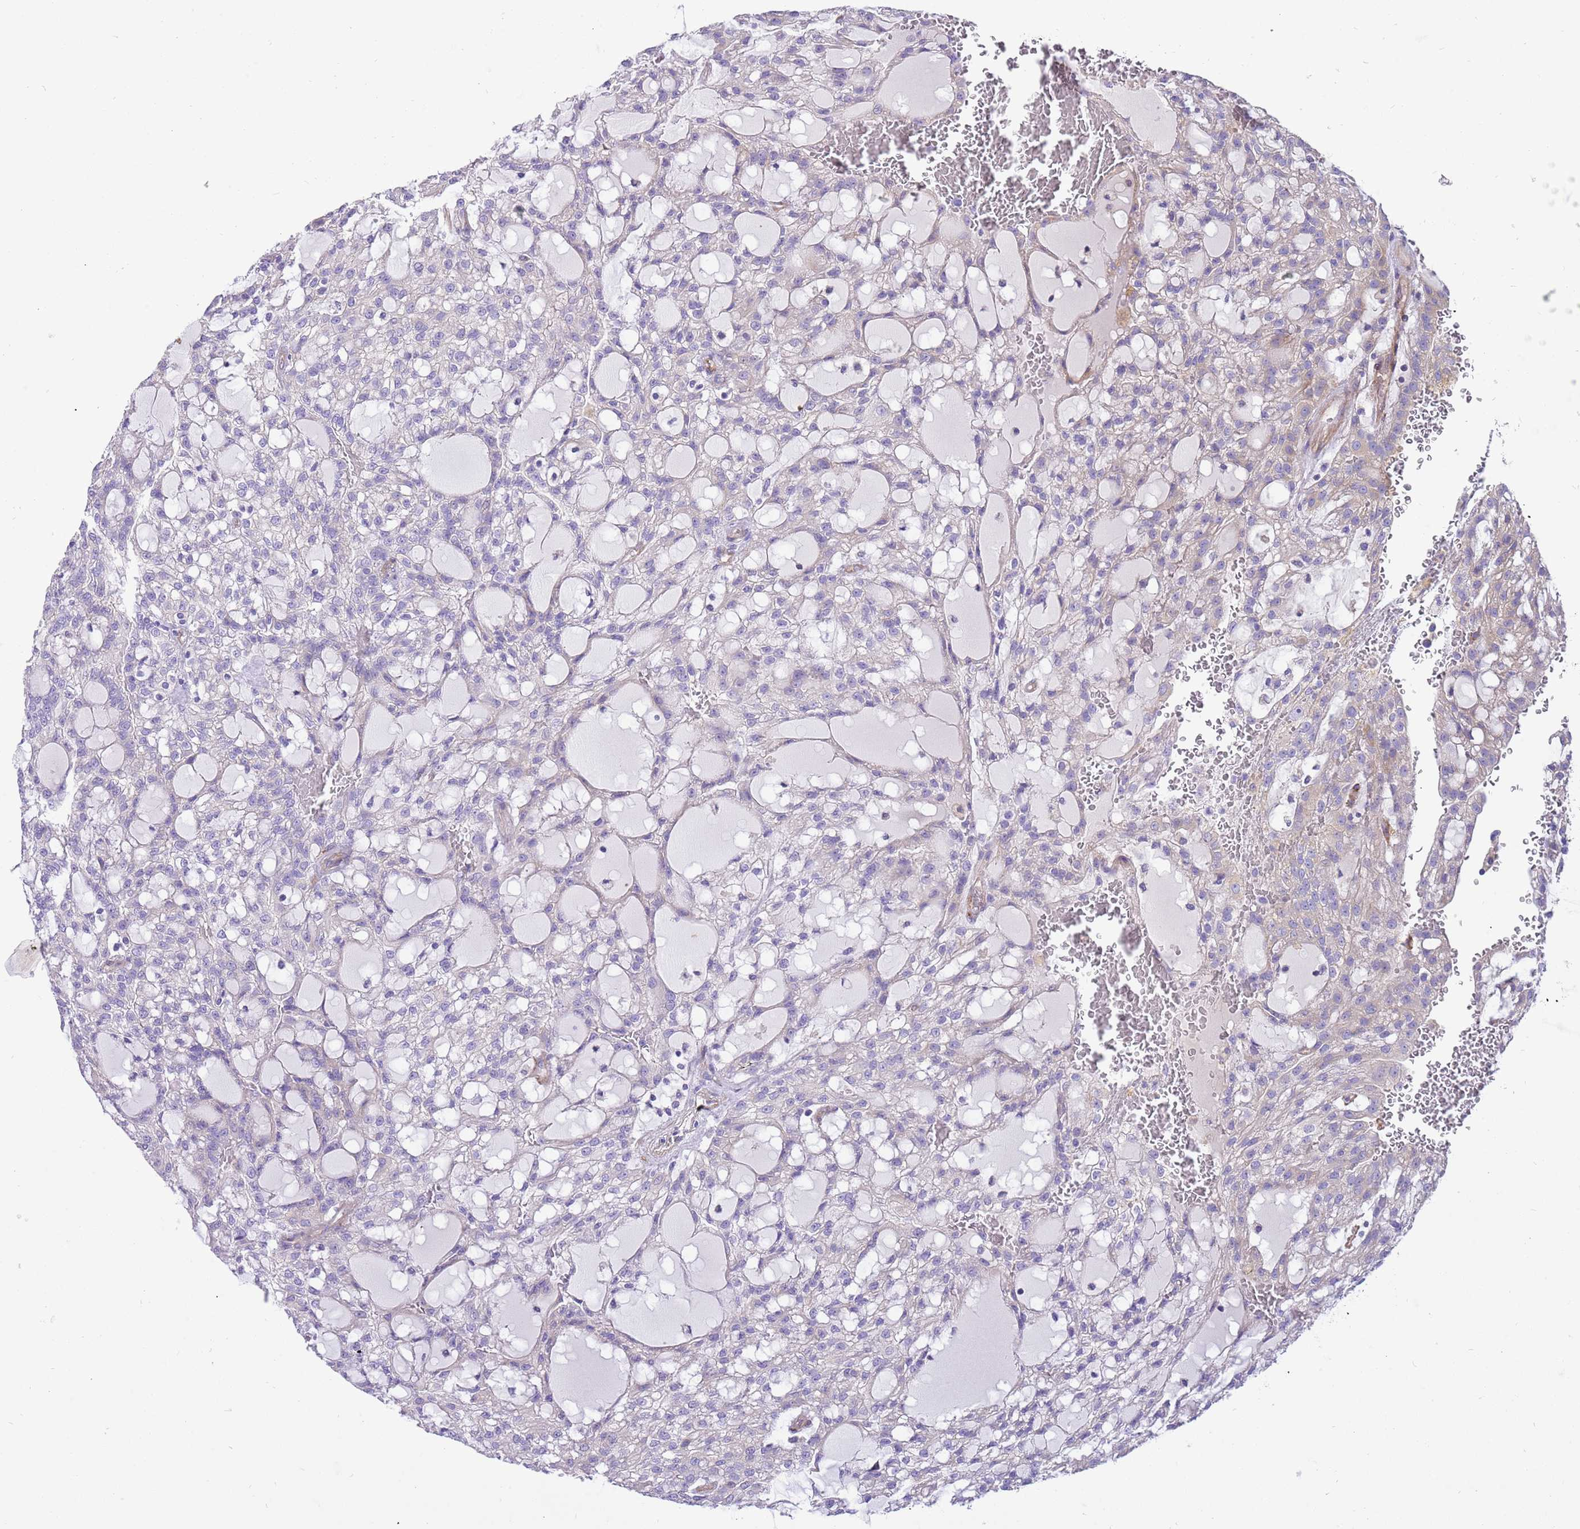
{"staining": {"intensity": "negative", "quantity": "none", "location": "none"}, "tissue": "renal cancer", "cell_type": "Tumor cells", "image_type": "cancer", "snomed": [{"axis": "morphology", "description": "Adenocarcinoma, NOS"}, {"axis": "topography", "description": "Kidney"}], "caption": "High power microscopy photomicrograph of an immunohistochemistry (IHC) photomicrograph of renal adenocarcinoma, revealing no significant positivity in tumor cells.", "gene": "SERINC3", "patient": {"sex": "male", "age": 63}}